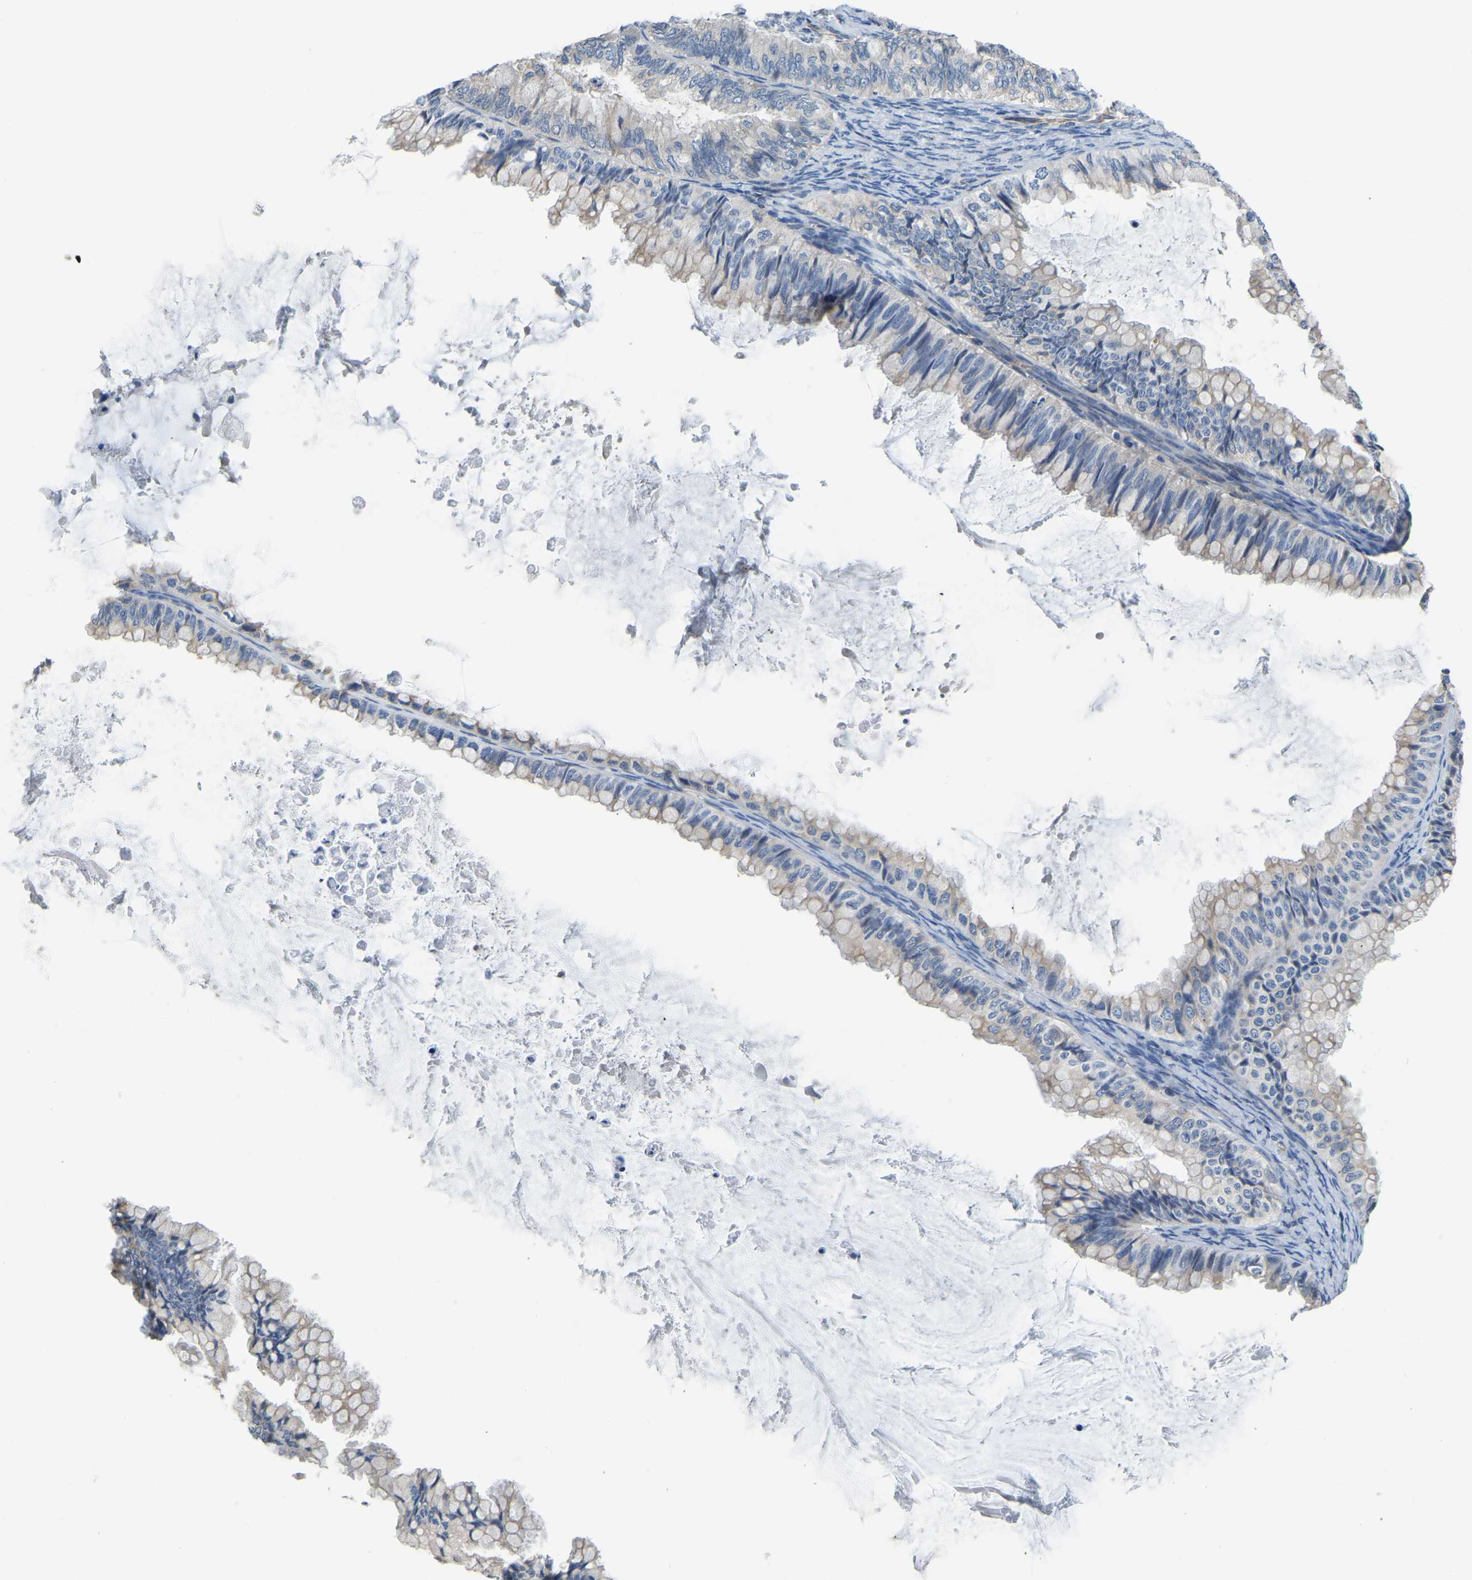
{"staining": {"intensity": "weak", "quantity": "<25%", "location": "cytoplasmic/membranous"}, "tissue": "ovarian cancer", "cell_type": "Tumor cells", "image_type": "cancer", "snomed": [{"axis": "morphology", "description": "Cystadenocarcinoma, mucinous, NOS"}, {"axis": "topography", "description": "Ovary"}], "caption": "Tumor cells show no significant expression in ovarian cancer.", "gene": "HIGD2B", "patient": {"sex": "female", "age": 80}}